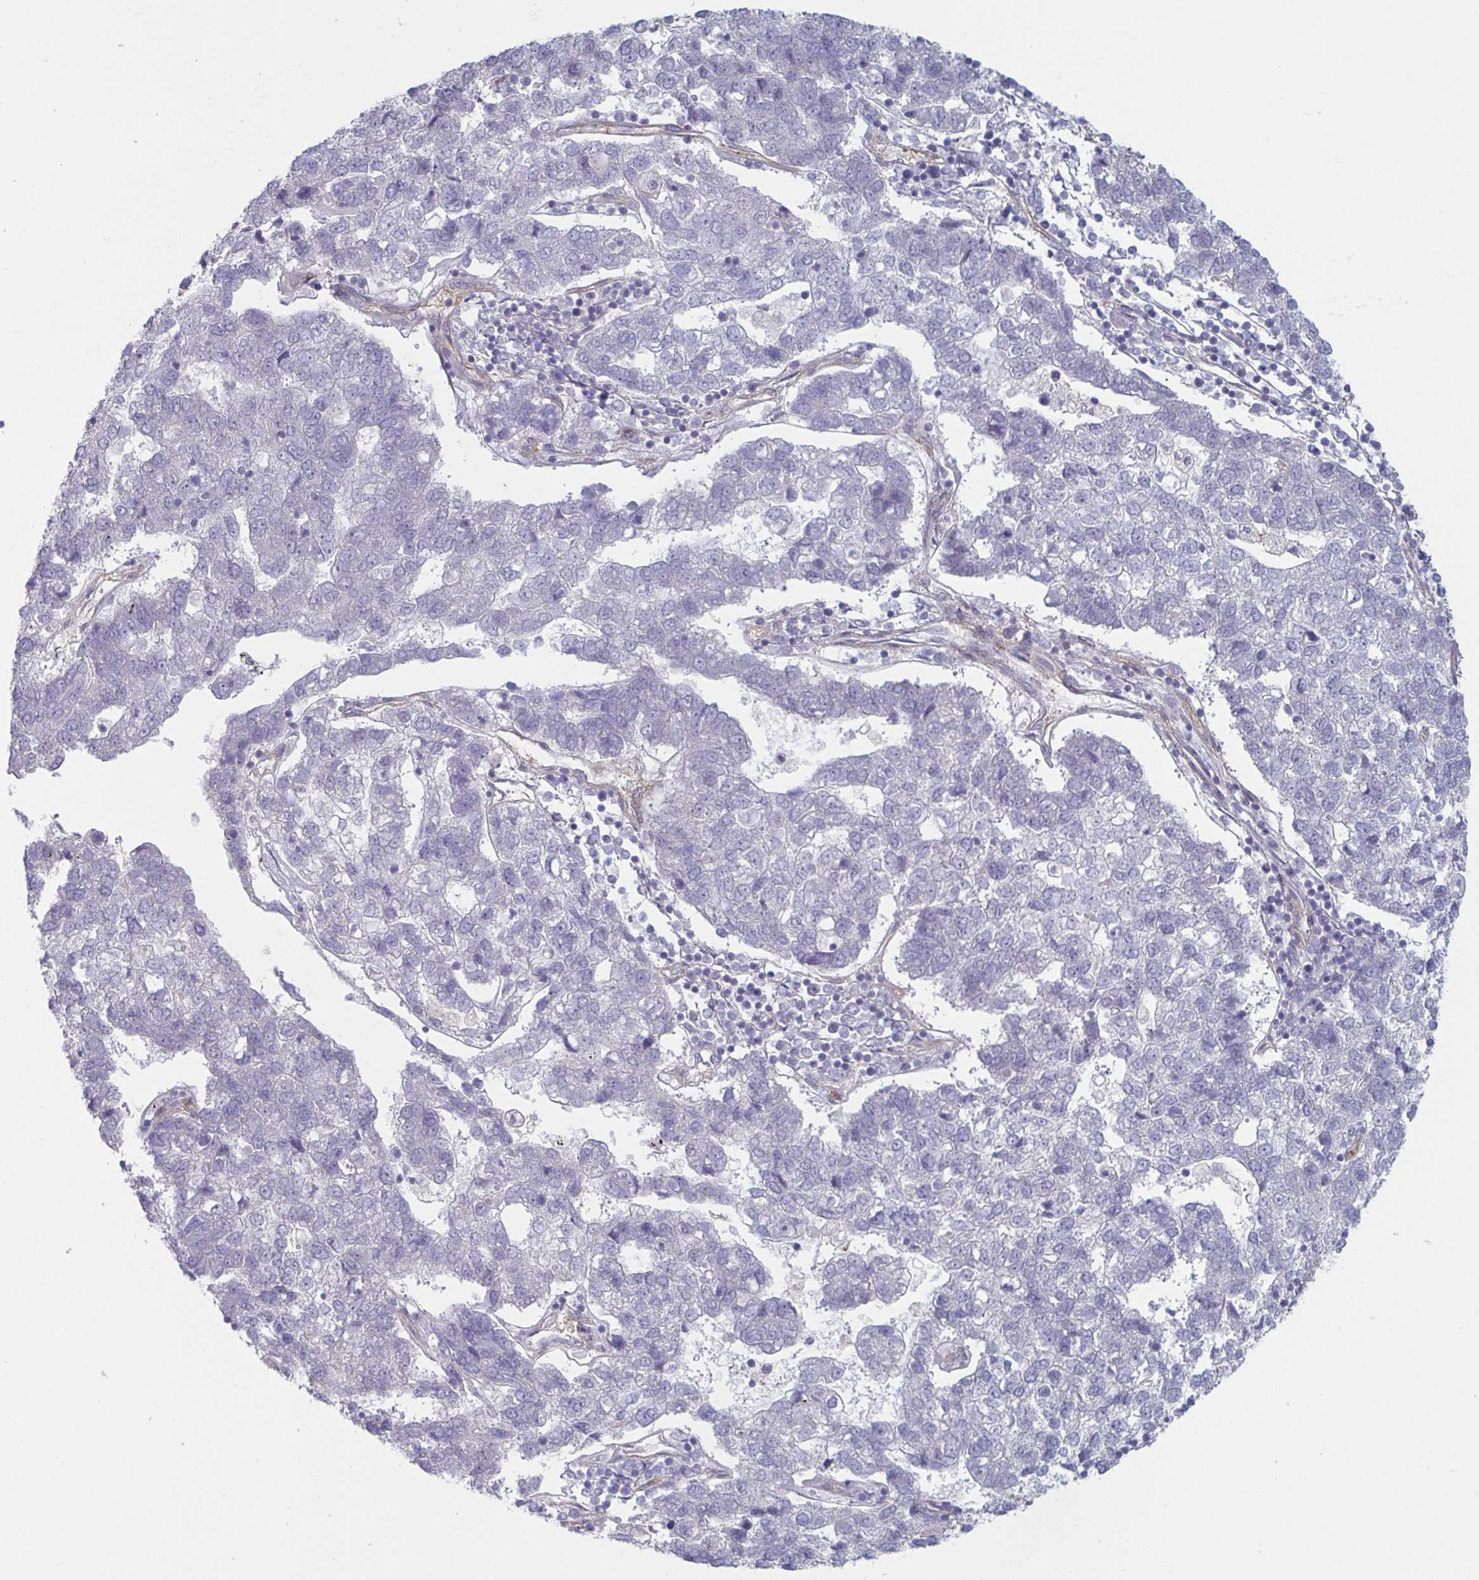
{"staining": {"intensity": "negative", "quantity": "none", "location": "none"}, "tissue": "pancreatic cancer", "cell_type": "Tumor cells", "image_type": "cancer", "snomed": [{"axis": "morphology", "description": "Adenocarcinoma, NOS"}, {"axis": "topography", "description": "Pancreas"}], "caption": "Adenocarcinoma (pancreatic) was stained to show a protein in brown. There is no significant positivity in tumor cells.", "gene": "STK26", "patient": {"sex": "female", "age": 61}}